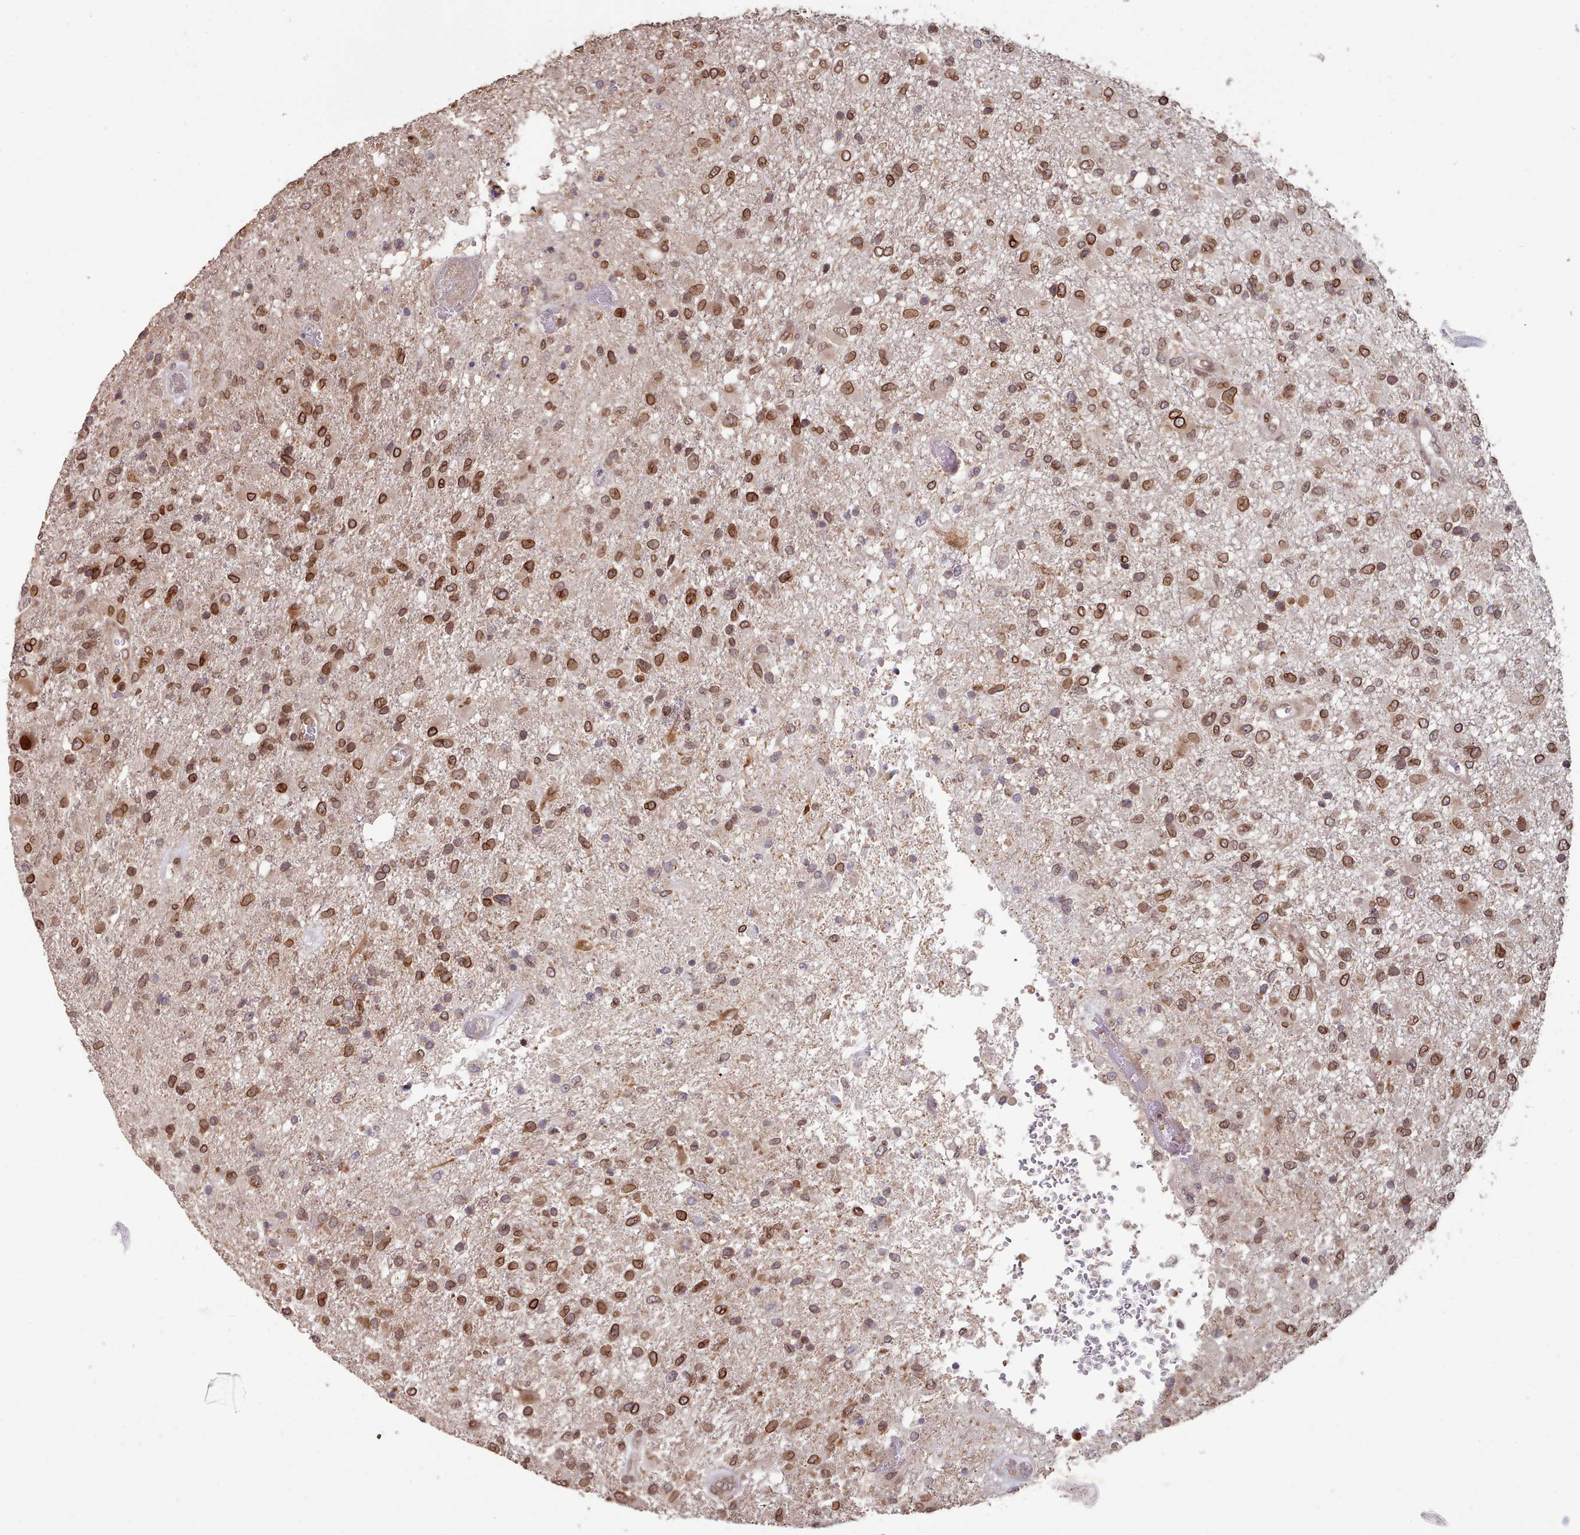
{"staining": {"intensity": "strong", "quantity": ">75%", "location": "cytoplasmic/membranous,nuclear"}, "tissue": "glioma", "cell_type": "Tumor cells", "image_type": "cancer", "snomed": [{"axis": "morphology", "description": "Glioma, malignant, High grade"}, {"axis": "topography", "description": "Brain"}], "caption": "About >75% of tumor cells in malignant glioma (high-grade) demonstrate strong cytoplasmic/membranous and nuclear protein expression as visualized by brown immunohistochemical staining.", "gene": "TOR1AIP1", "patient": {"sex": "female", "age": 74}}